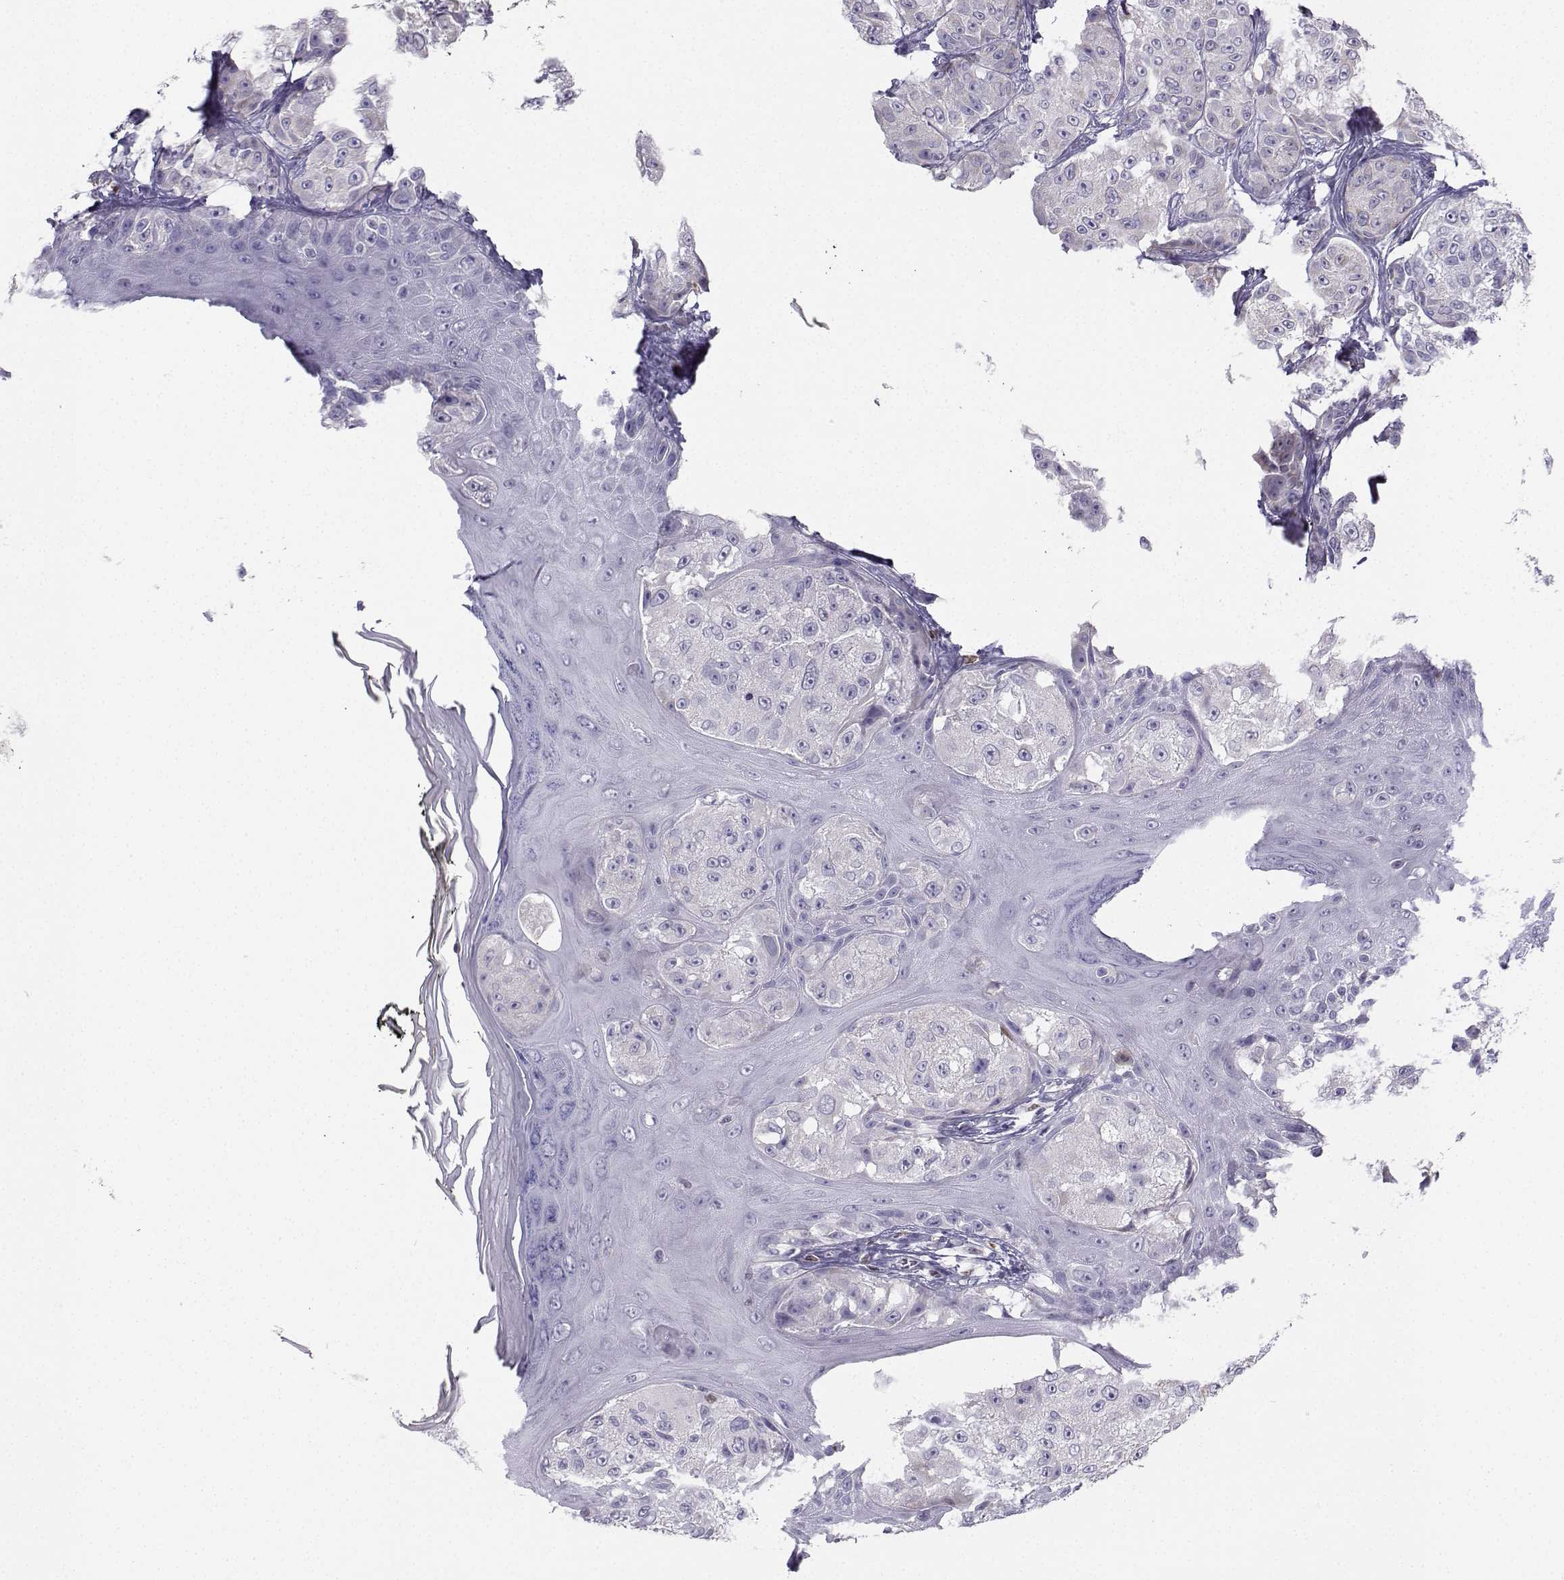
{"staining": {"intensity": "negative", "quantity": "none", "location": "none"}, "tissue": "melanoma", "cell_type": "Tumor cells", "image_type": "cancer", "snomed": [{"axis": "morphology", "description": "Malignant melanoma, NOS"}, {"axis": "topography", "description": "Skin"}], "caption": "The image exhibits no significant staining in tumor cells of malignant melanoma. Nuclei are stained in blue.", "gene": "DCLK3", "patient": {"sex": "male", "age": 61}}